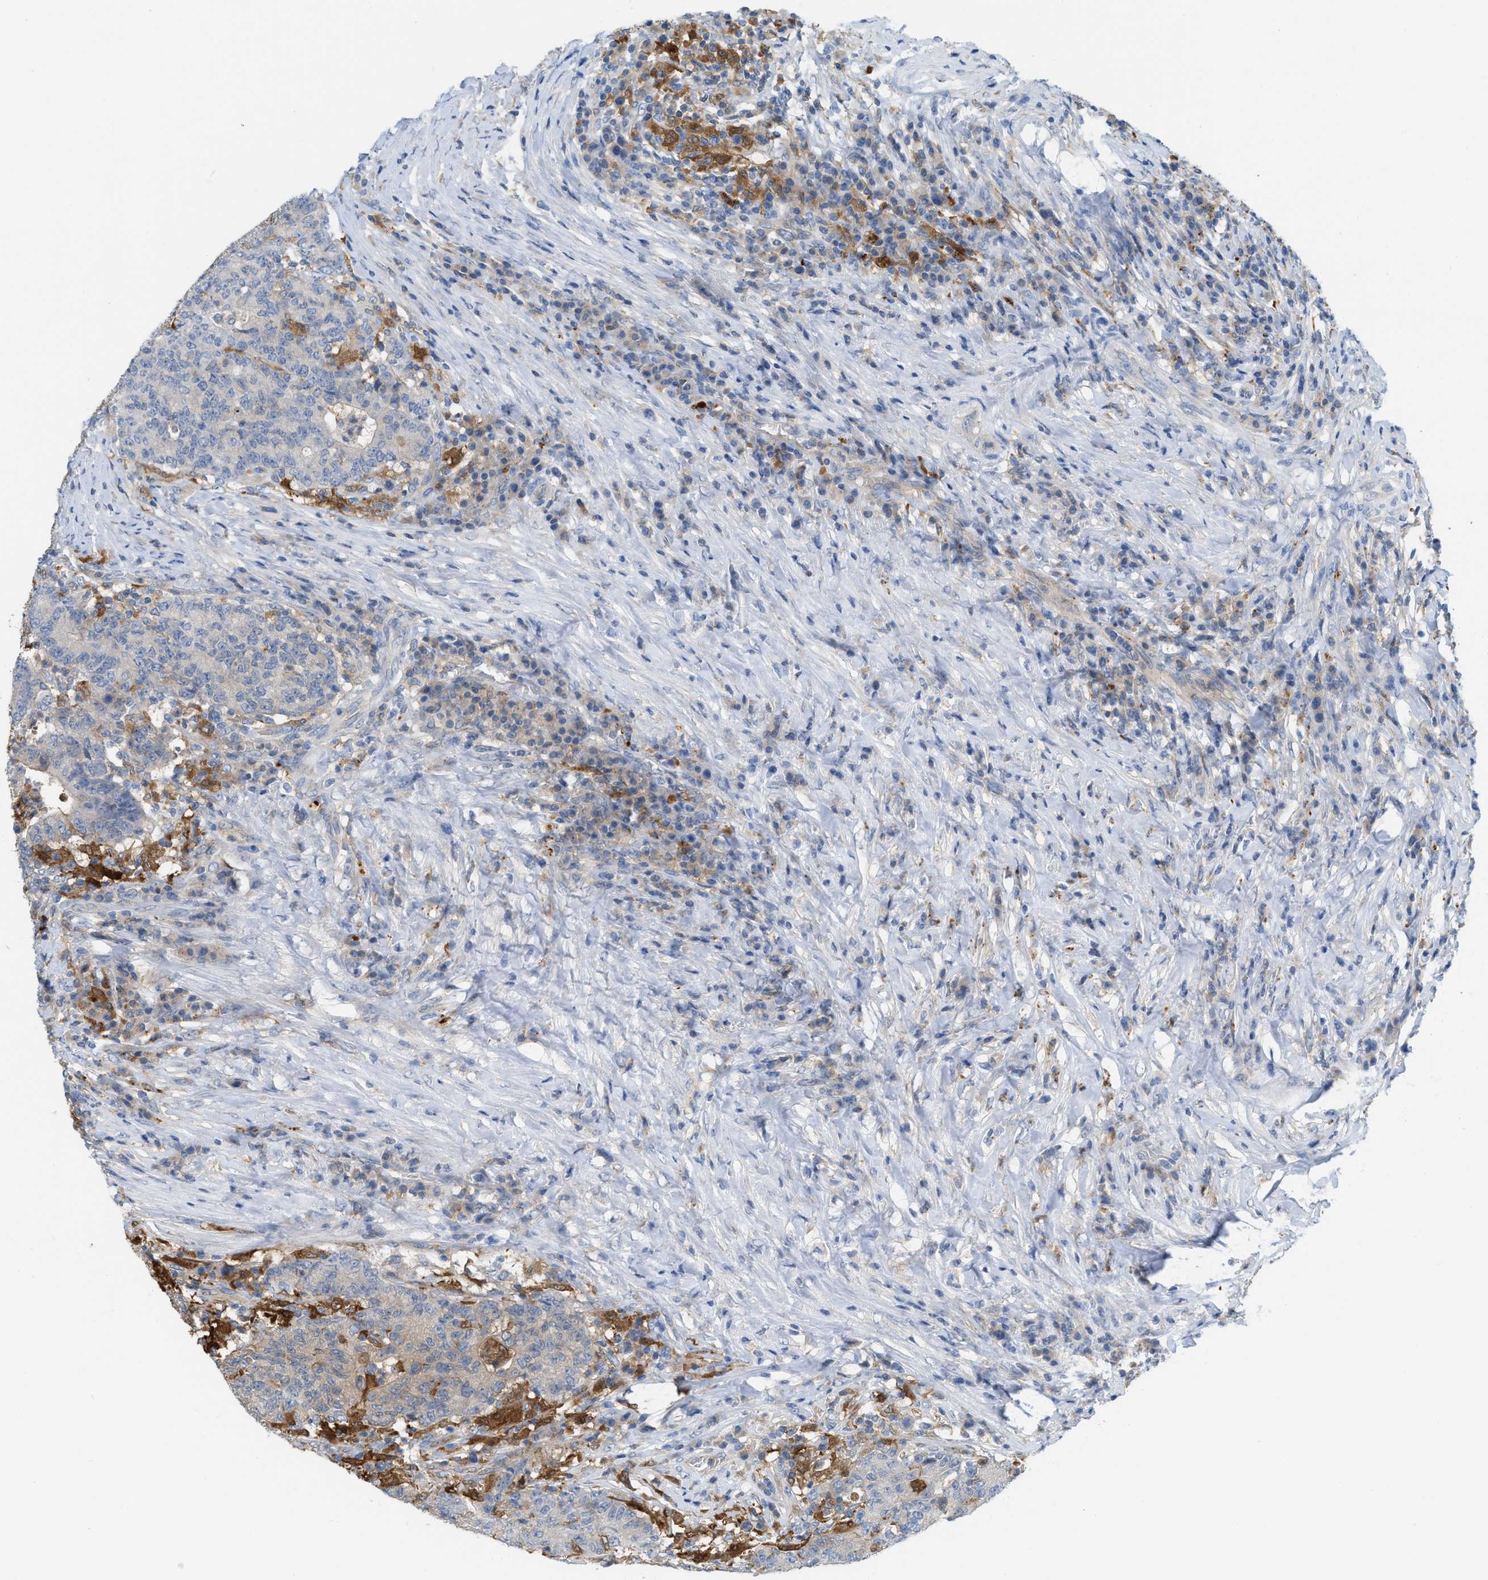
{"staining": {"intensity": "weak", "quantity": ">75%", "location": "cytoplasmic/membranous"}, "tissue": "colorectal cancer", "cell_type": "Tumor cells", "image_type": "cancer", "snomed": [{"axis": "morphology", "description": "Normal tissue, NOS"}, {"axis": "morphology", "description": "Adenocarcinoma, NOS"}, {"axis": "topography", "description": "Colon"}], "caption": "Protein expression analysis of human adenocarcinoma (colorectal) reveals weak cytoplasmic/membranous expression in approximately >75% of tumor cells.", "gene": "CSTB", "patient": {"sex": "female", "age": 75}}